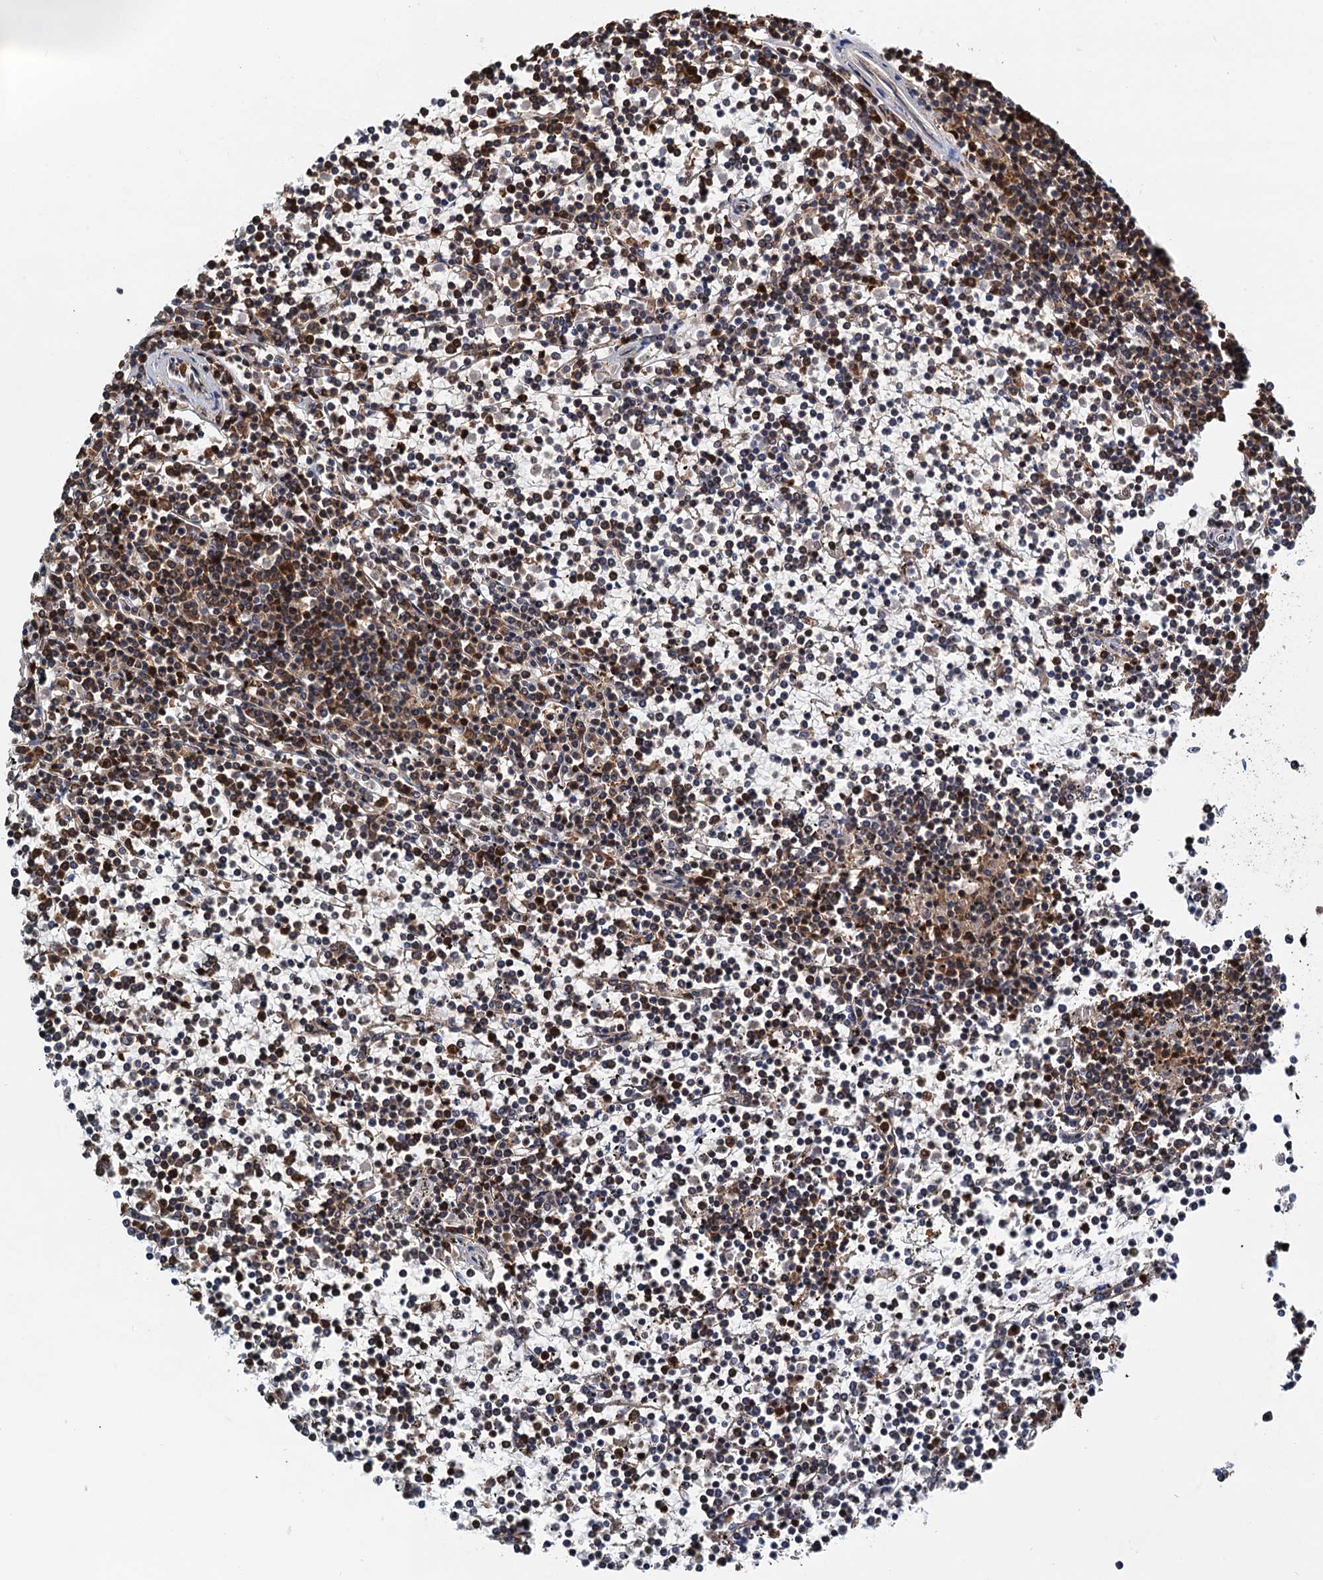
{"staining": {"intensity": "moderate", "quantity": "25%-75%", "location": "cytoplasmic/membranous"}, "tissue": "lymphoma", "cell_type": "Tumor cells", "image_type": "cancer", "snomed": [{"axis": "morphology", "description": "Malignant lymphoma, non-Hodgkin's type, Low grade"}, {"axis": "topography", "description": "Spleen"}], "caption": "Immunohistochemistry (IHC) histopathology image of neoplastic tissue: human malignant lymphoma, non-Hodgkin's type (low-grade) stained using IHC displays medium levels of moderate protein expression localized specifically in the cytoplasmic/membranous of tumor cells, appearing as a cytoplasmic/membranous brown color.", "gene": "USP6NL", "patient": {"sex": "female", "age": 19}}